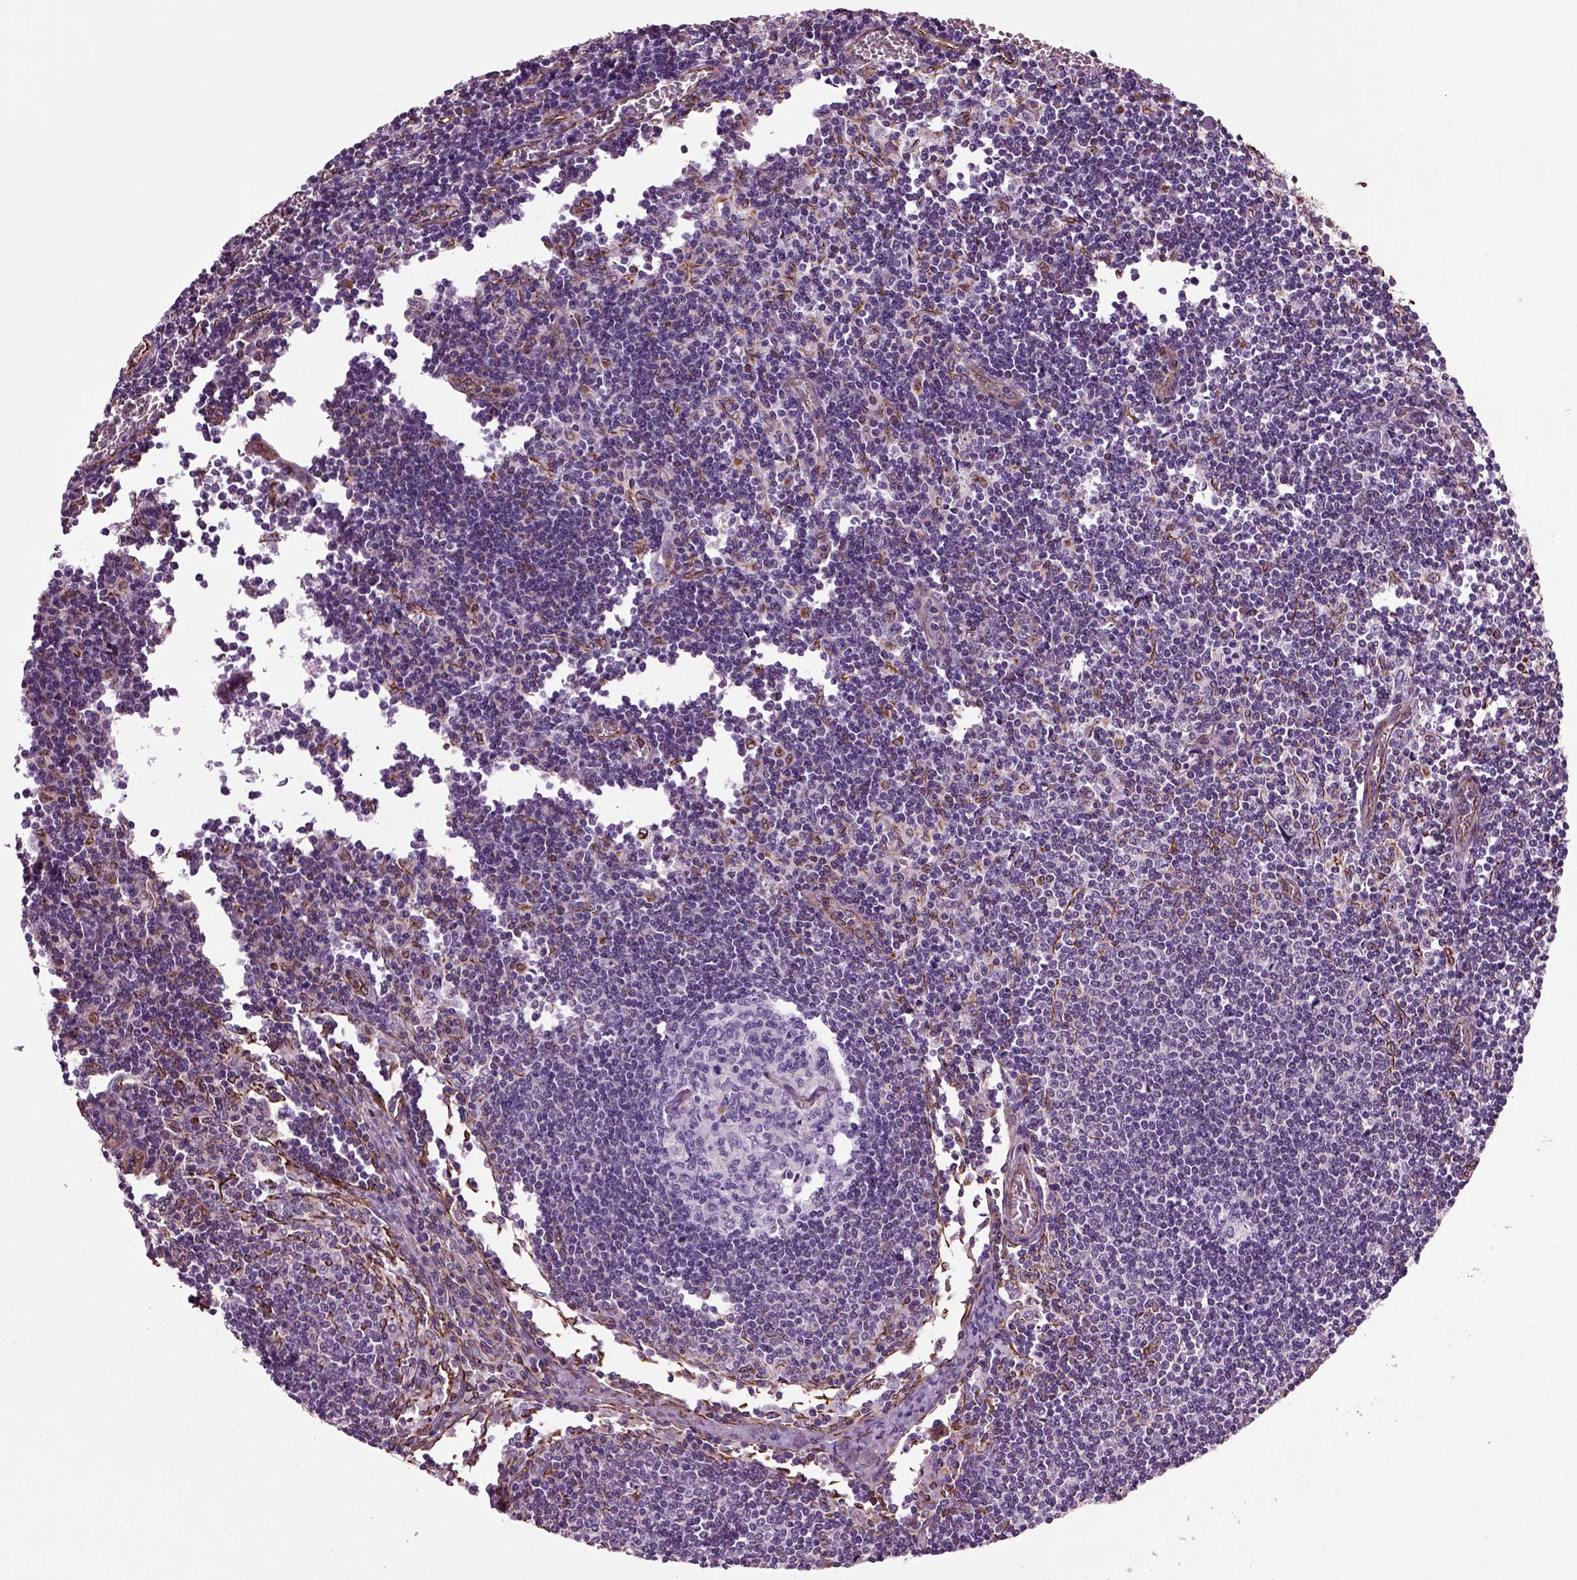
{"staining": {"intensity": "negative", "quantity": "none", "location": "none"}, "tissue": "lymph node", "cell_type": "Germinal center cells", "image_type": "normal", "snomed": [{"axis": "morphology", "description": "Normal tissue, NOS"}, {"axis": "topography", "description": "Lymph node"}], "caption": "This is a photomicrograph of IHC staining of unremarkable lymph node, which shows no staining in germinal center cells.", "gene": "ACER3", "patient": {"sex": "male", "age": 59}}